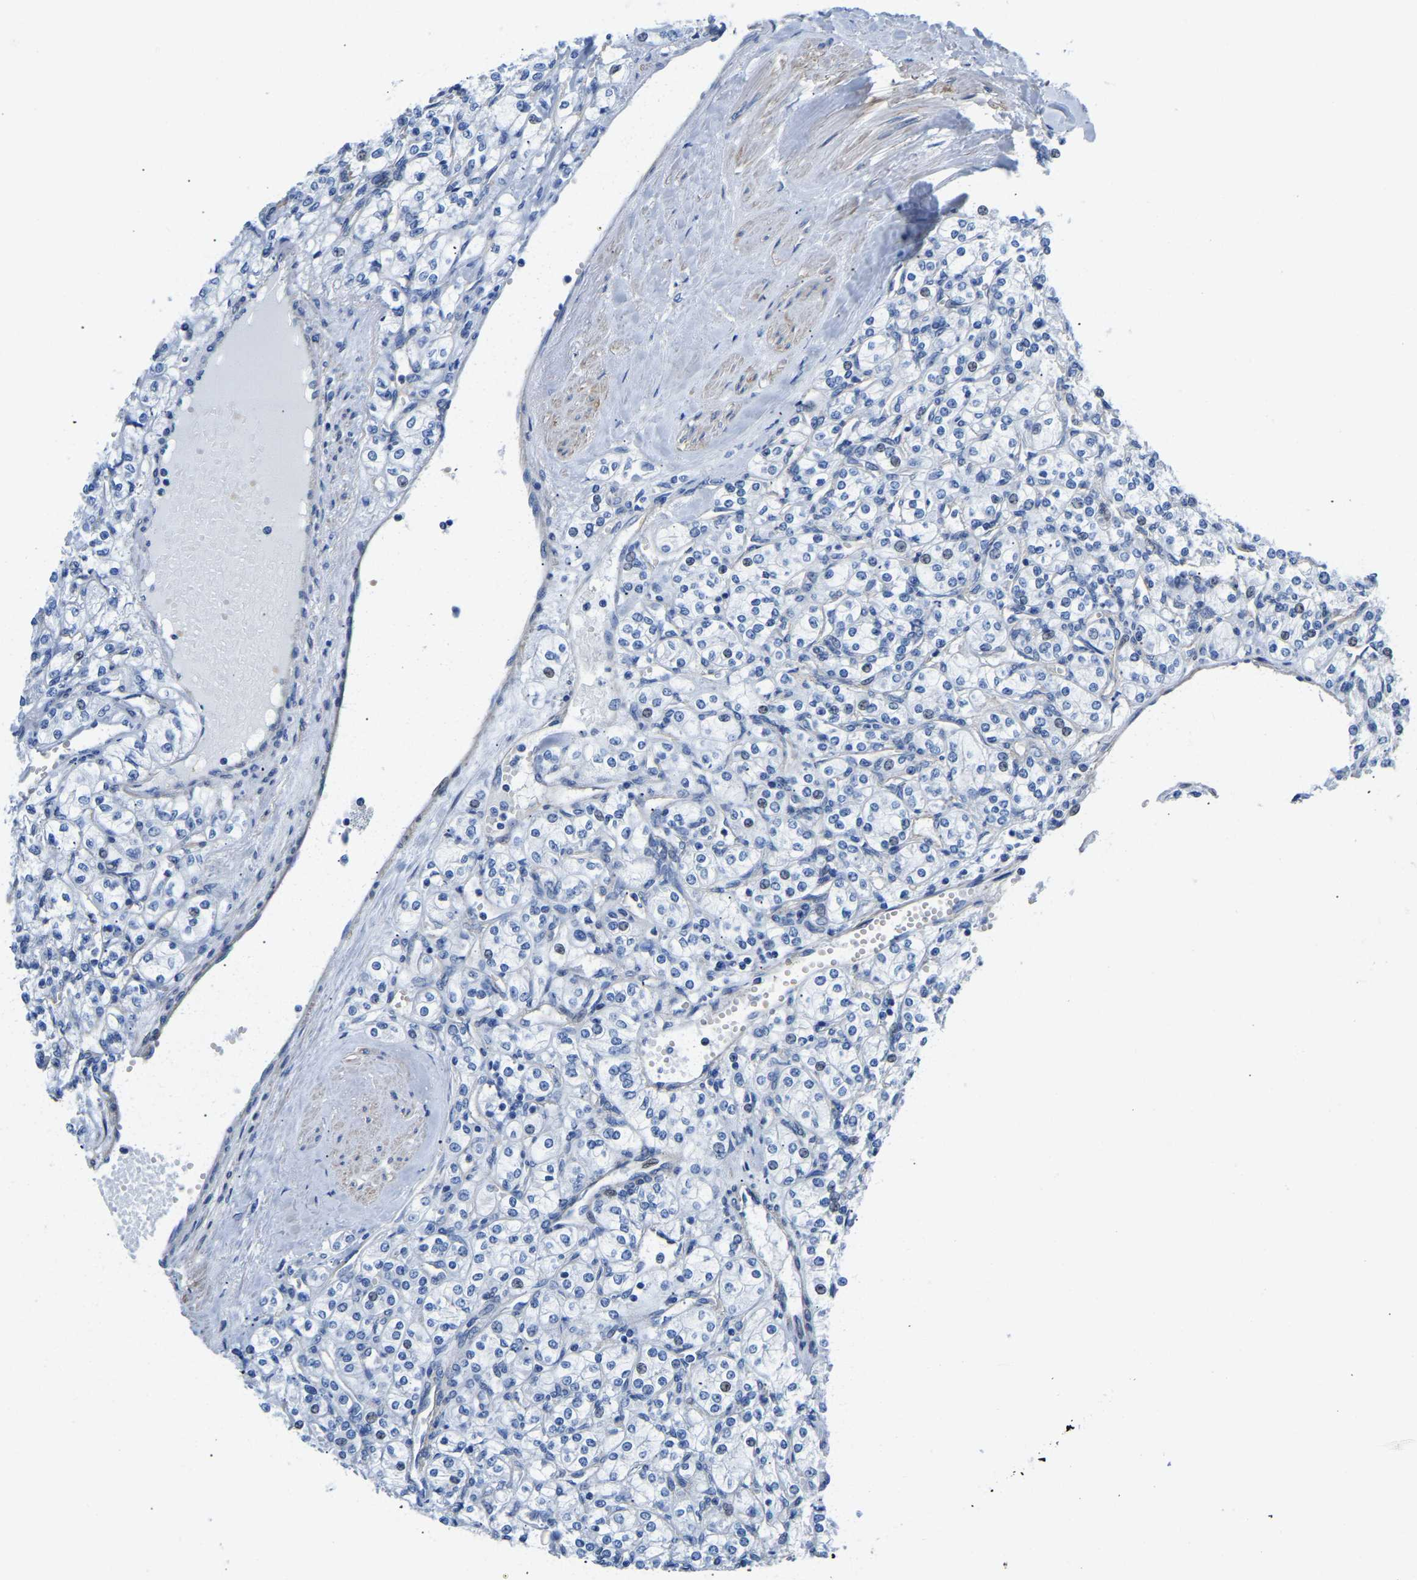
{"staining": {"intensity": "negative", "quantity": "none", "location": "none"}, "tissue": "renal cancer", "cell_type": "Tumor cells", "image_type": "cancer", "snomed": [{"axis": "morphology", "description": "Adenocarcinoma, NOS"}, {"axis": "topography", "description": "Kidney"}], "caption": "Photomicrograph shows no significant protein staining in tumor cells of renal cancer (adenocarcinoma). Brightfield microscopy of immunohistochemistry (IHC) stained with DAB (3,3'-diaminobenzidine) (brown) and hematoxylin (blue), captured at high magnification.", "gene": "UPK3A", "patient": {"sex": "male", "age": 77}}